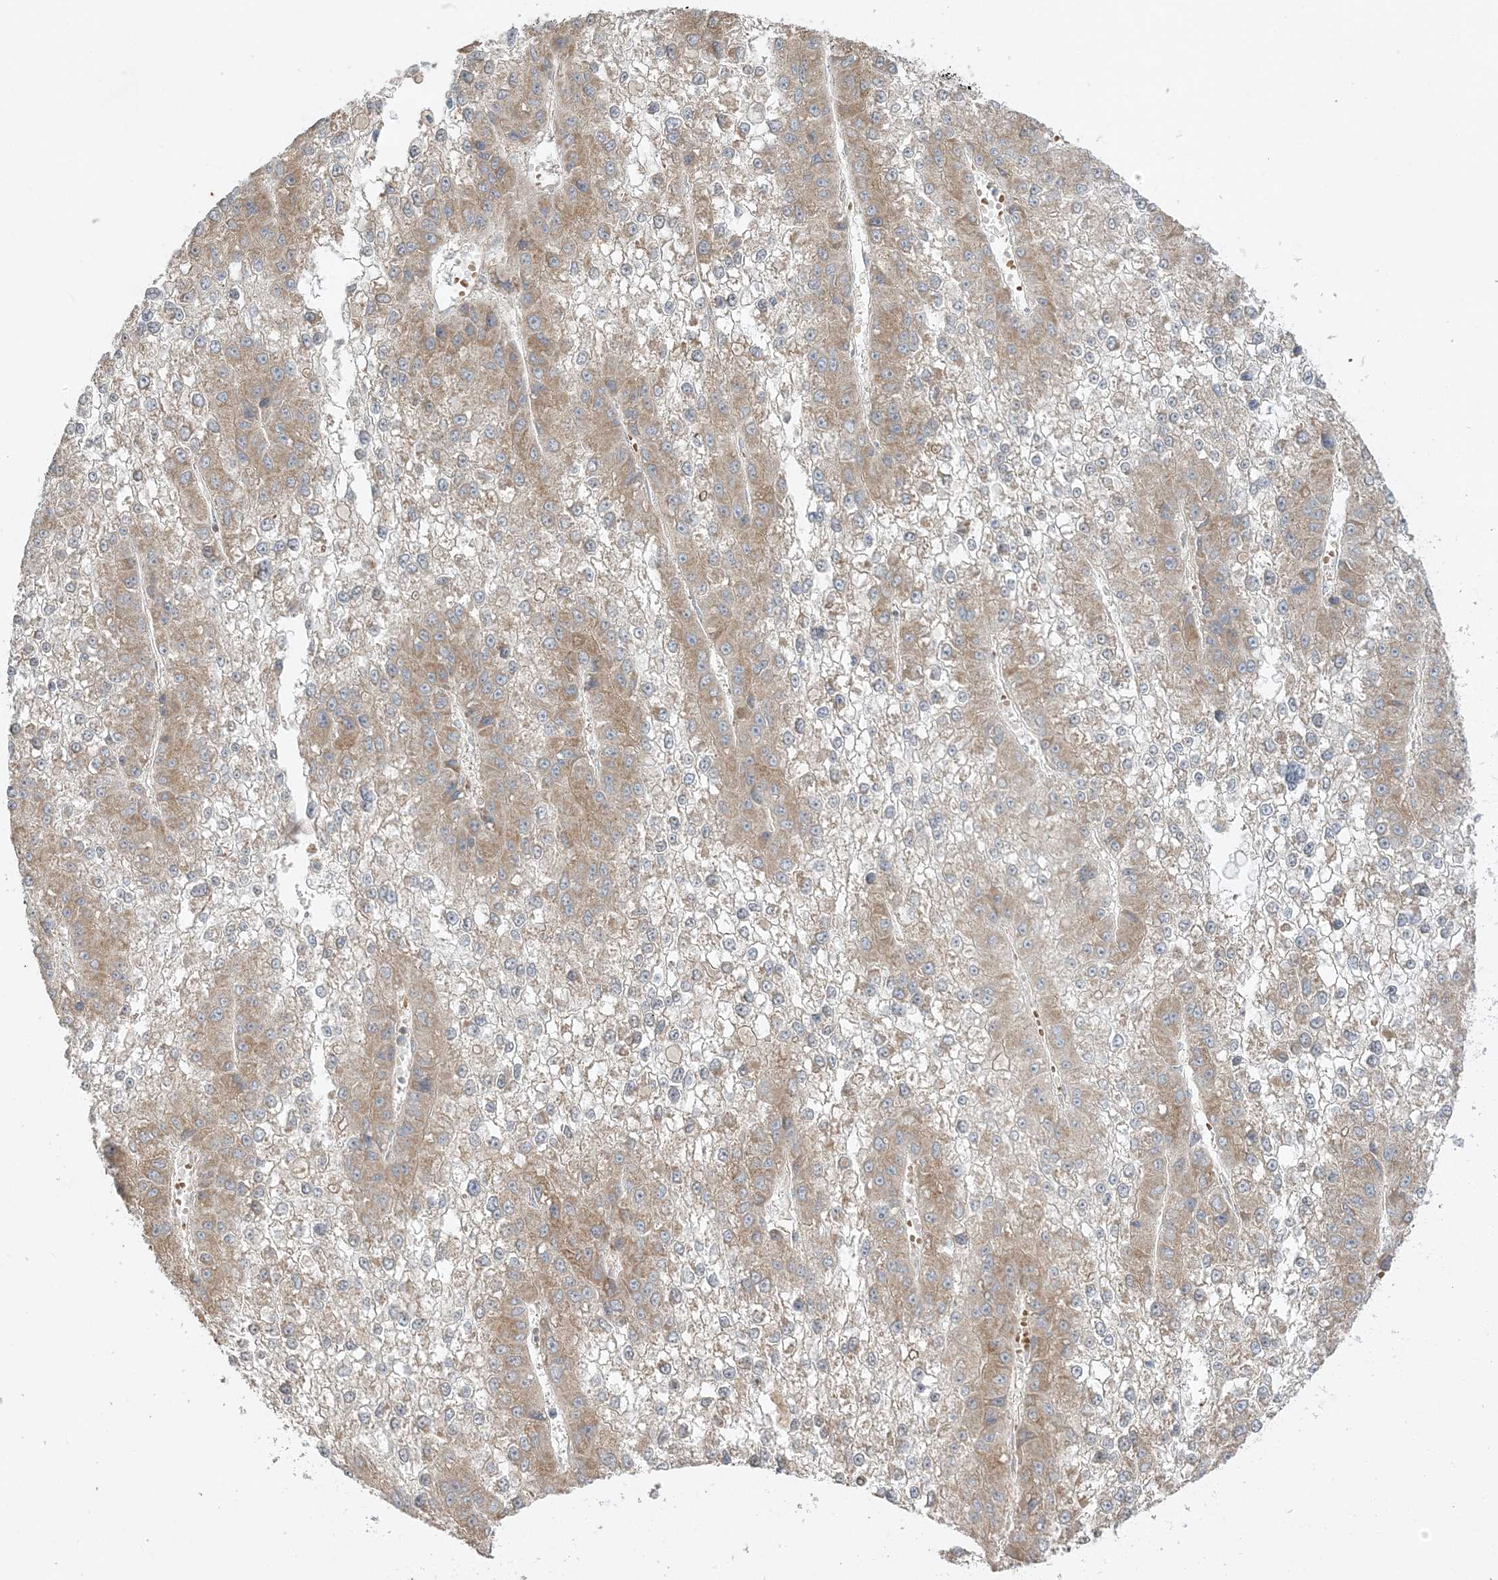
{"staining": {"intensity": "moderate", "quantity": "25%-75%", "location": "cytoplasmic/membranous"}, "tissue": "liver cancer", "cell_type": "Tumor cells", "image_type": "cancer", "snomed": [{"axis": "morphology", "description": "Carcinoma, Hepatocellular, NOS"}, {"axis": "topography", "description": "Liver"}], "caption": "Protein staining displays moderate cytoplasmic/membranous staining in approximately 25%-75% of tumor cells in liver cancer (hepatocellular carcinoma).", "gene": "AARS2", "patient": {"sex": "female", "age": 73}}